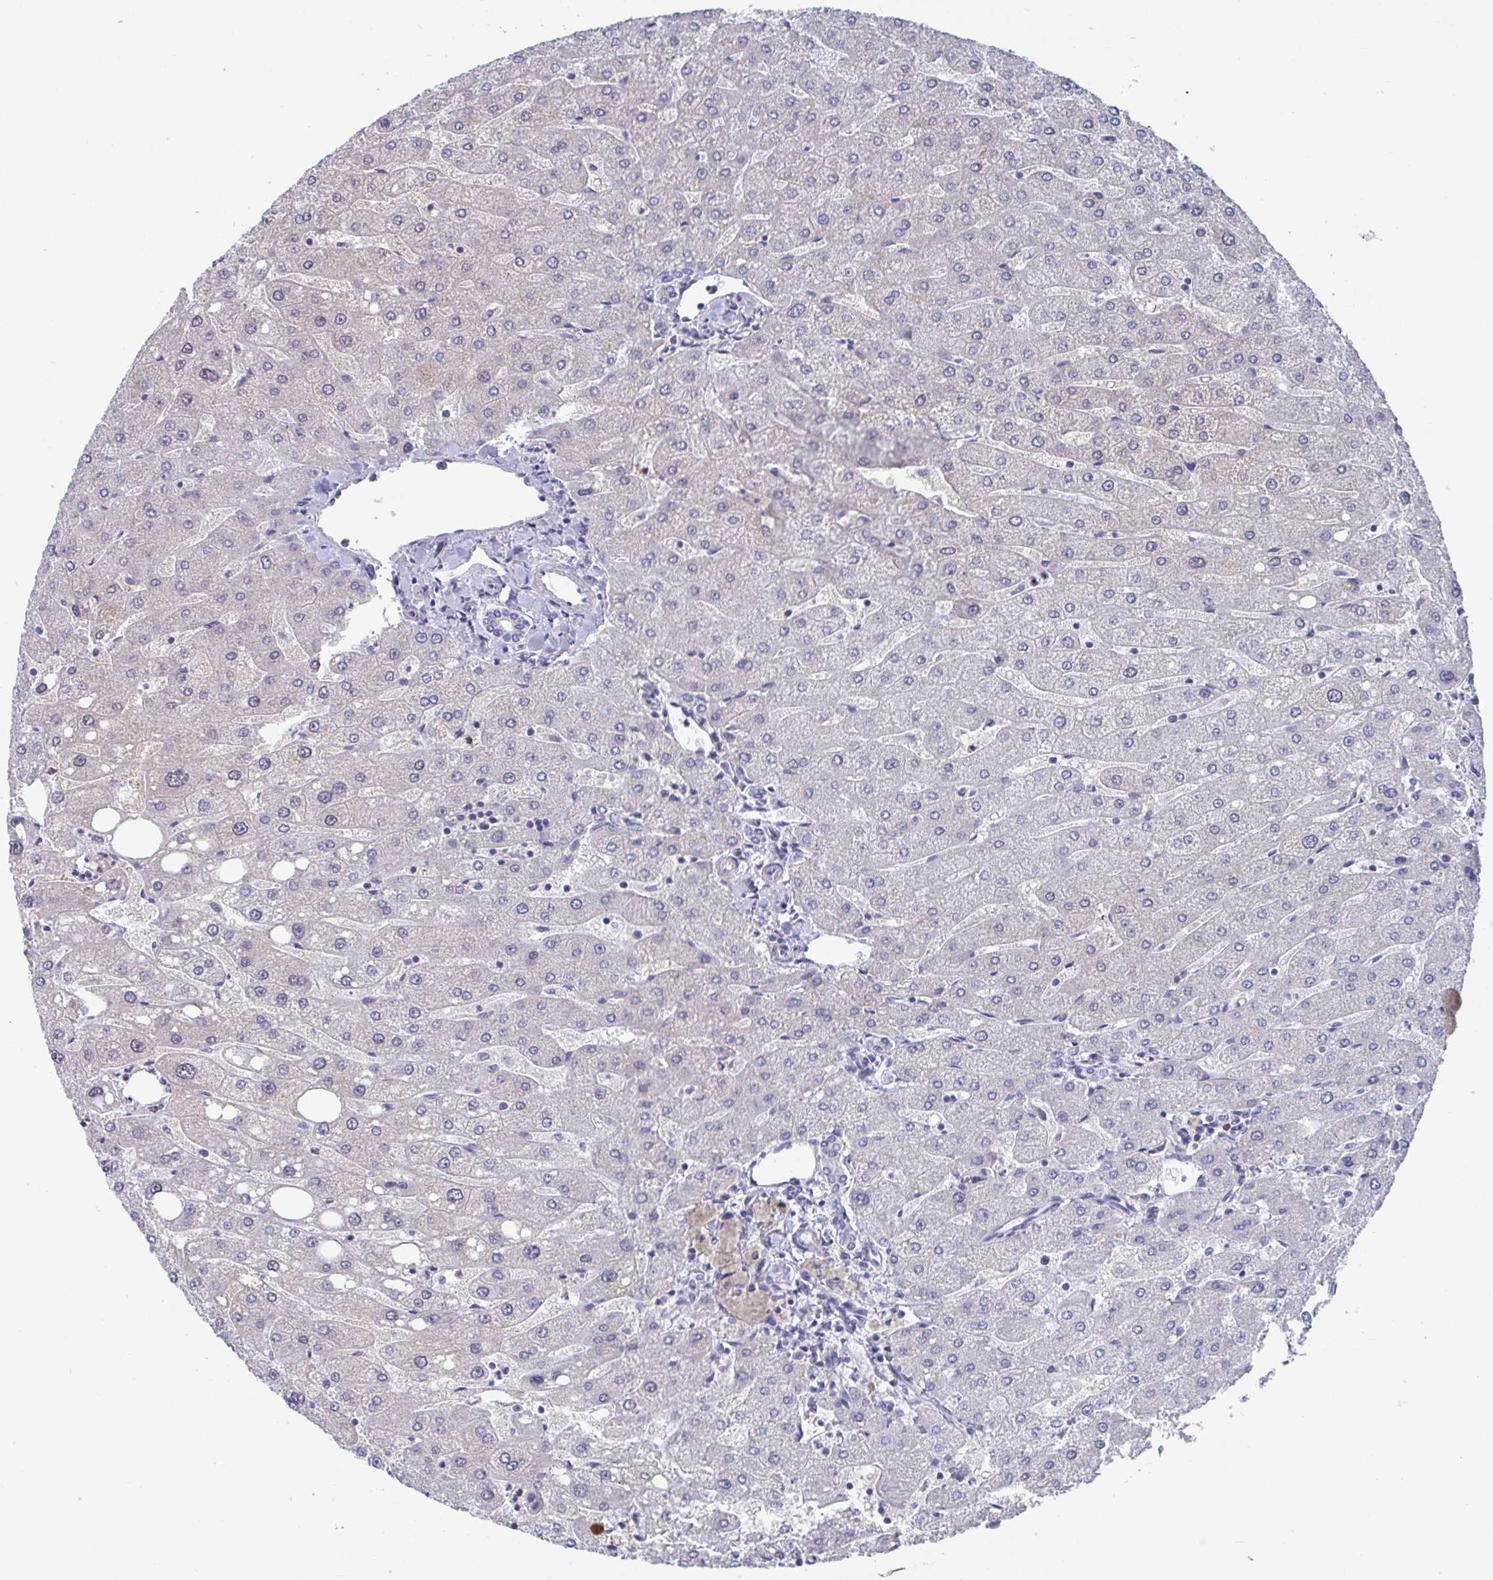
{"staining": {"intensity": "negative", "quantity": "none", "location": "none"}, "tissue": "liver", "cell_type": "Cholangiocytes", "image_type": "normal", "snomed": [{"axis": "morphology", "description": "Normal tissue, NOS"}, {"axis": "topography", "description": "Liver"}], "caption": "The histopathology image shows no staining of cholangiocytes in benign liver. The staining is performed using DAB (3,3'-diaminobenzidine) brown chromogen with nuclei counter-stained in using hematoxylin.", "gene": "MRPL53", "patient": {"sex": "male", "age": 67}}